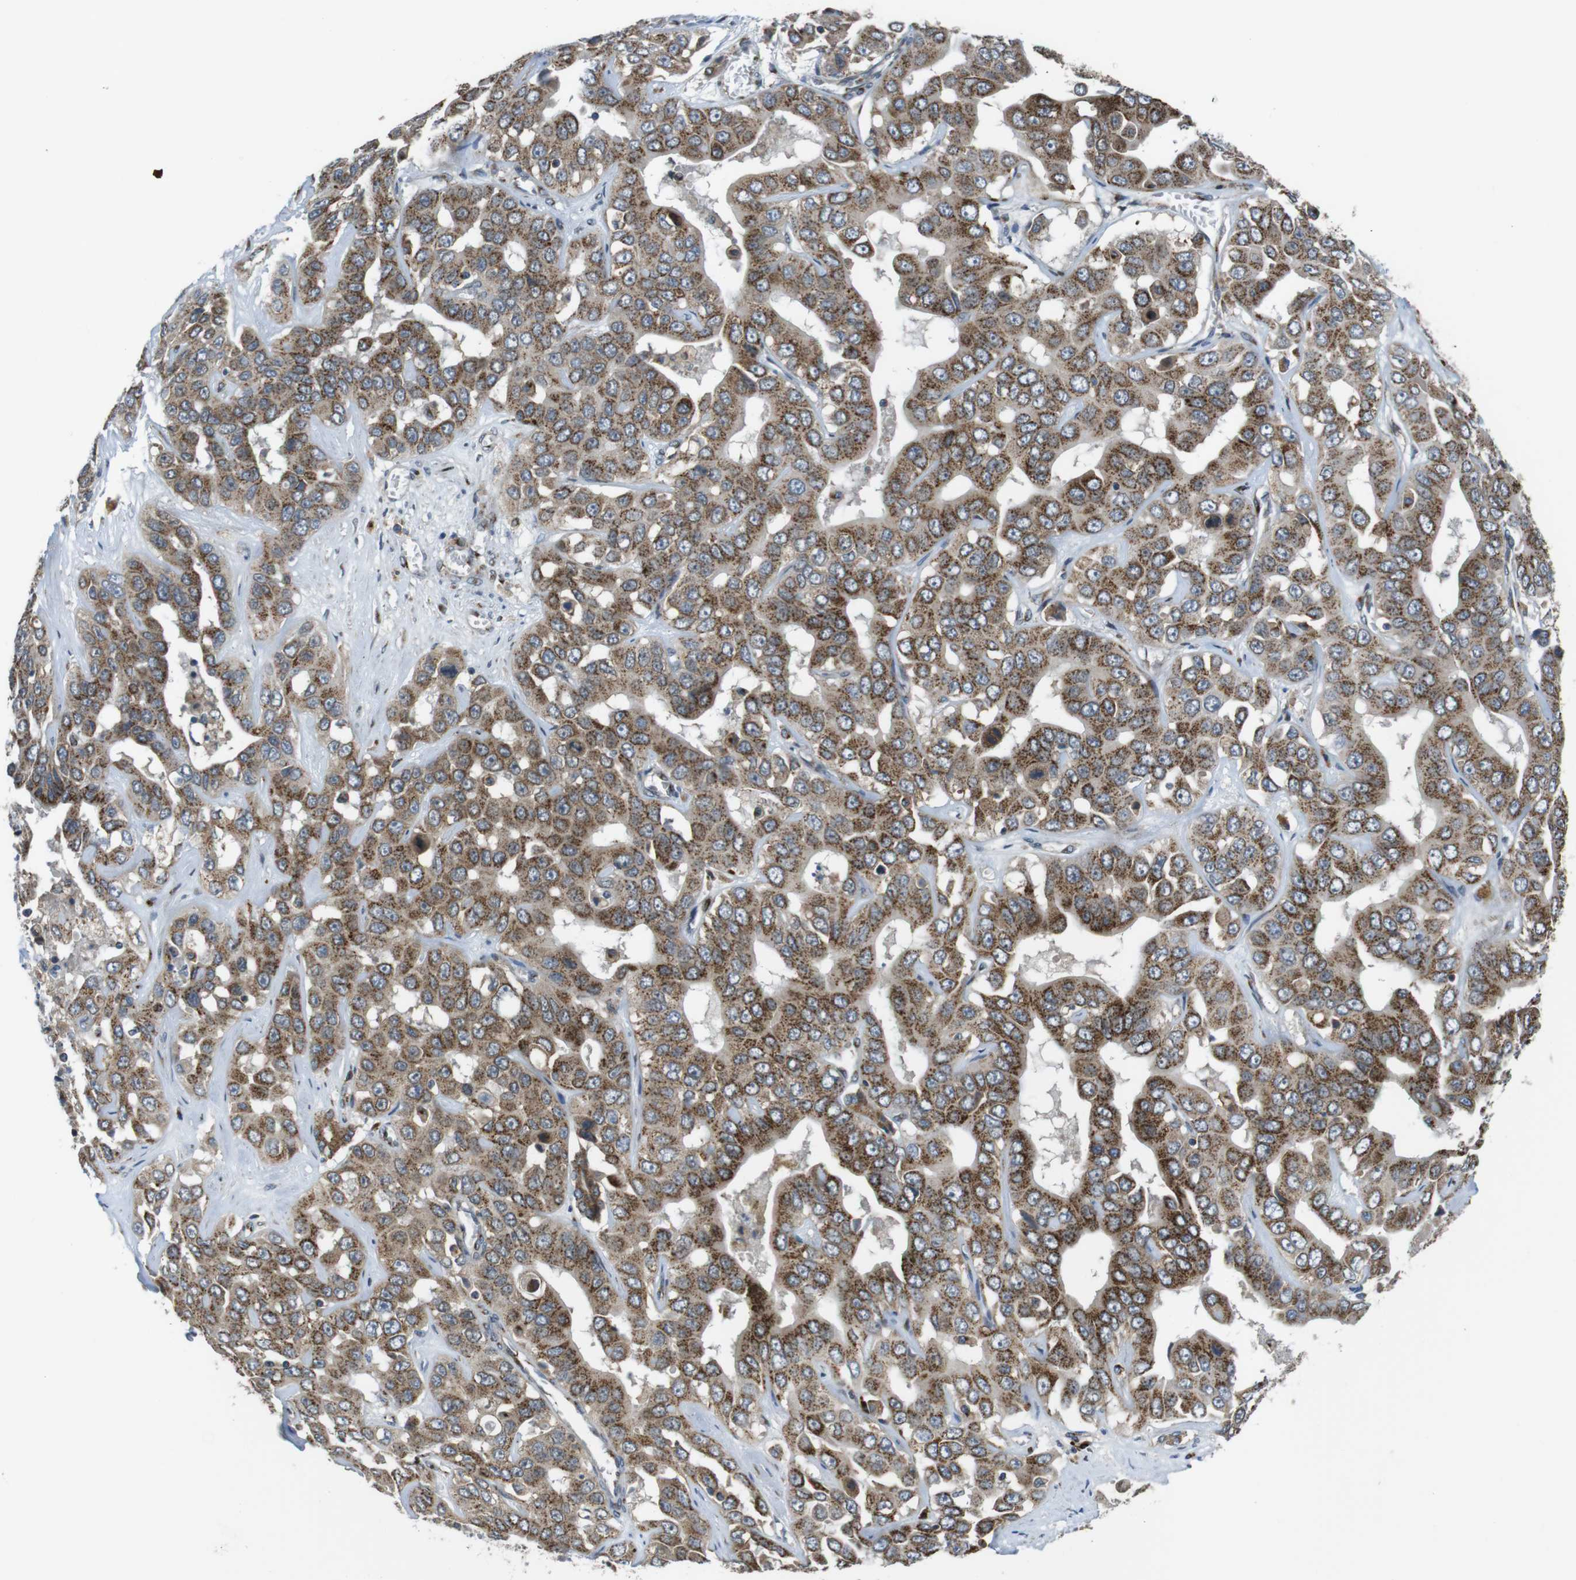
{"staining": {"intensity": "moderate", "quantity": ">75%", "location": "cytoplasmic/membranous"}, "tissue": "liver cancer", "cell_type": "Tumor cells", "image_type": "cancer", "snomed": [{"axis": "morphology", "description": "Cholangiocarcinoma"}, {"axis": "topography", "description": "Liver"}], "caption": "Moderate cytoplasmic/membranous expression for a protein is seen in approximately >75% of tumor cells of liver cholangiocarcinoma using immunohistochemistry (IHC).", "gene": "ZFPL1", "patient": {"sex": "female", "age": 52}}